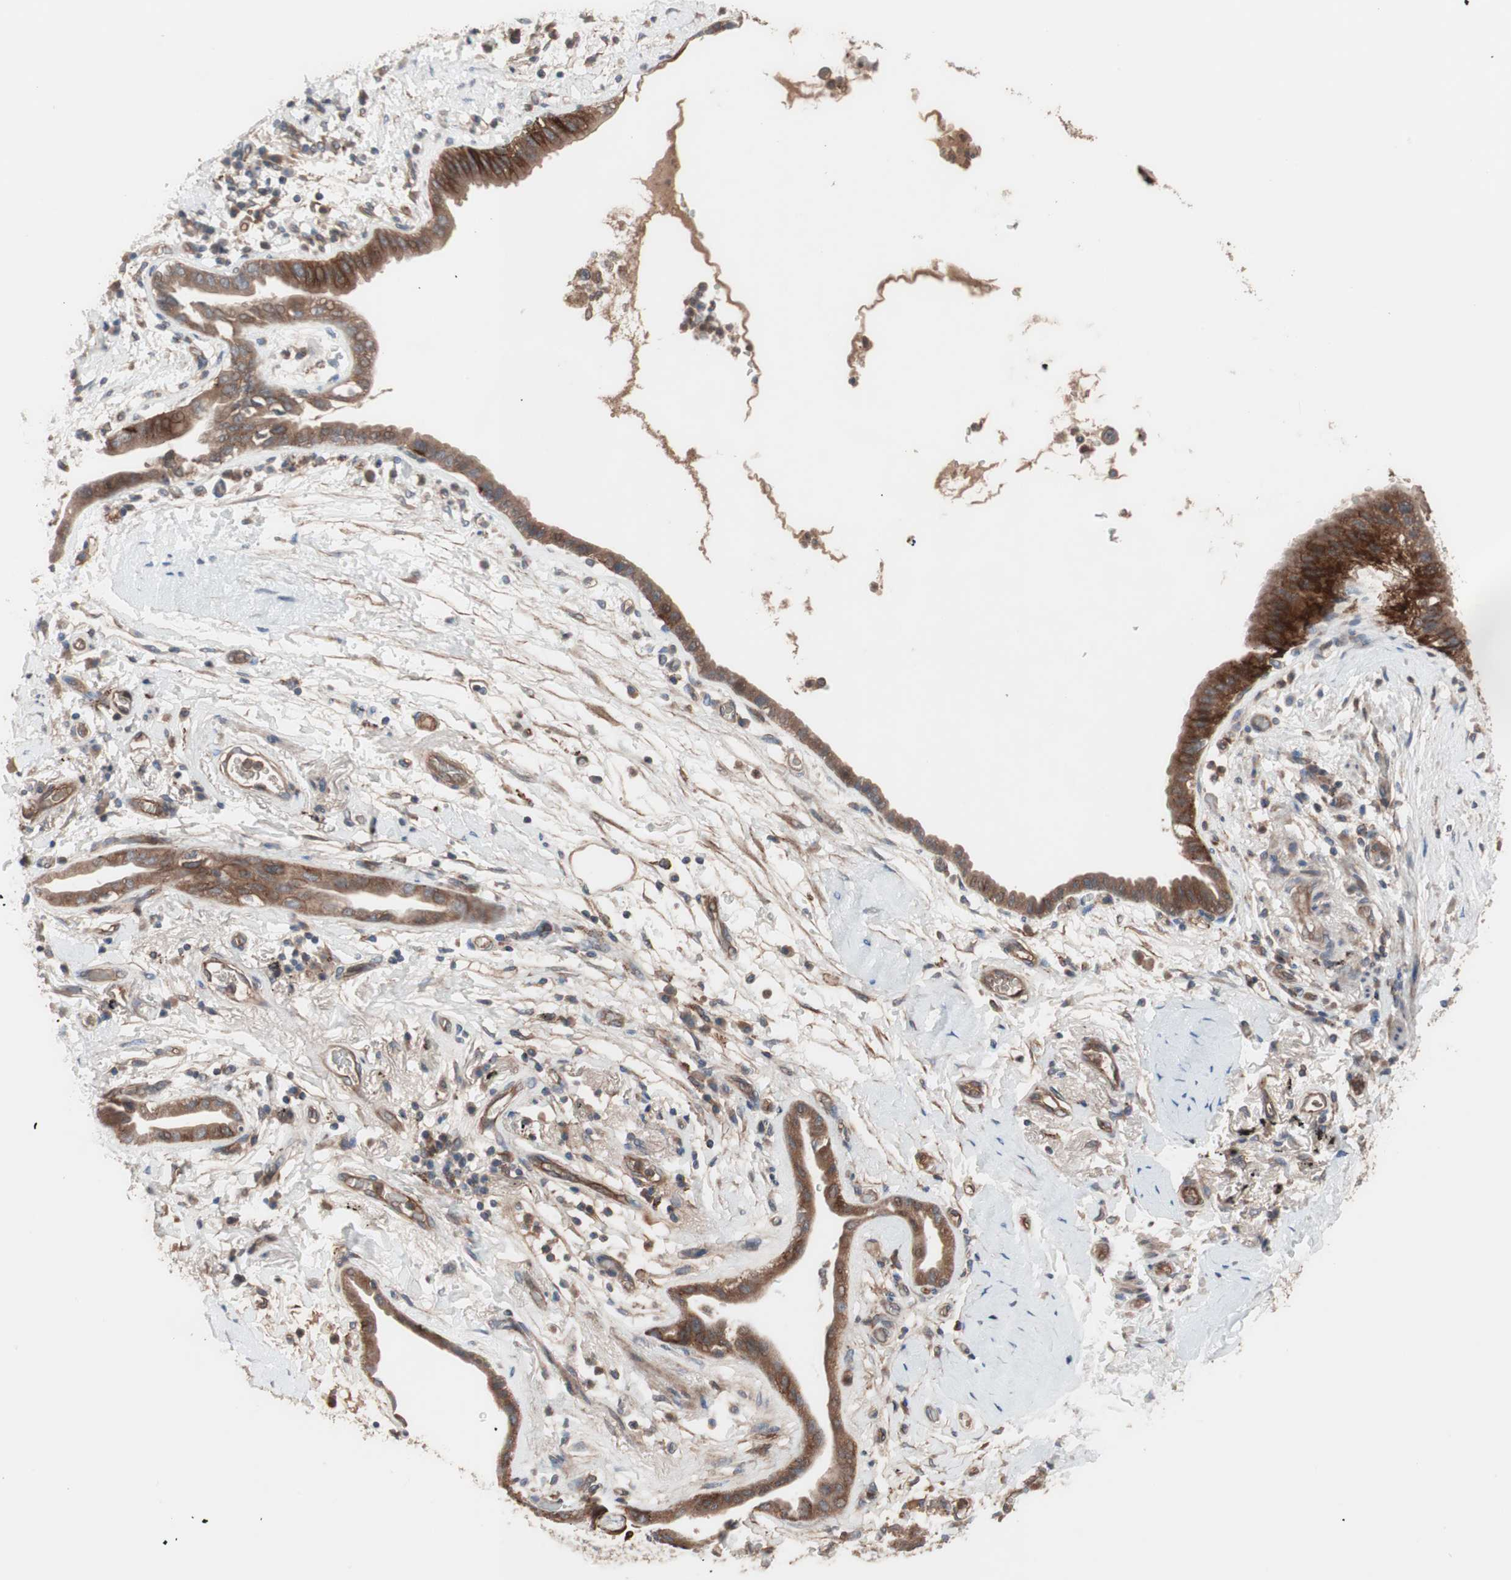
{"staining": {"intensity": "strong", "quantity": ">75%", "location": "cytoplasmic/membranous"}, "tissue": "lung cancer", "cell_type": "Tumor cells", "image_type": "cancer", "snomed": [{"axis": "morphology", "description": "Adenocarcinoma, NOS"}, {"axis": "topography", "description": "Lung"}], "caption": "Human lung cancer stained with a protein marker reveals strong staining in tumor cells.", "gene": "SDC4", "patient": {"sex": "female", "age": 70}}